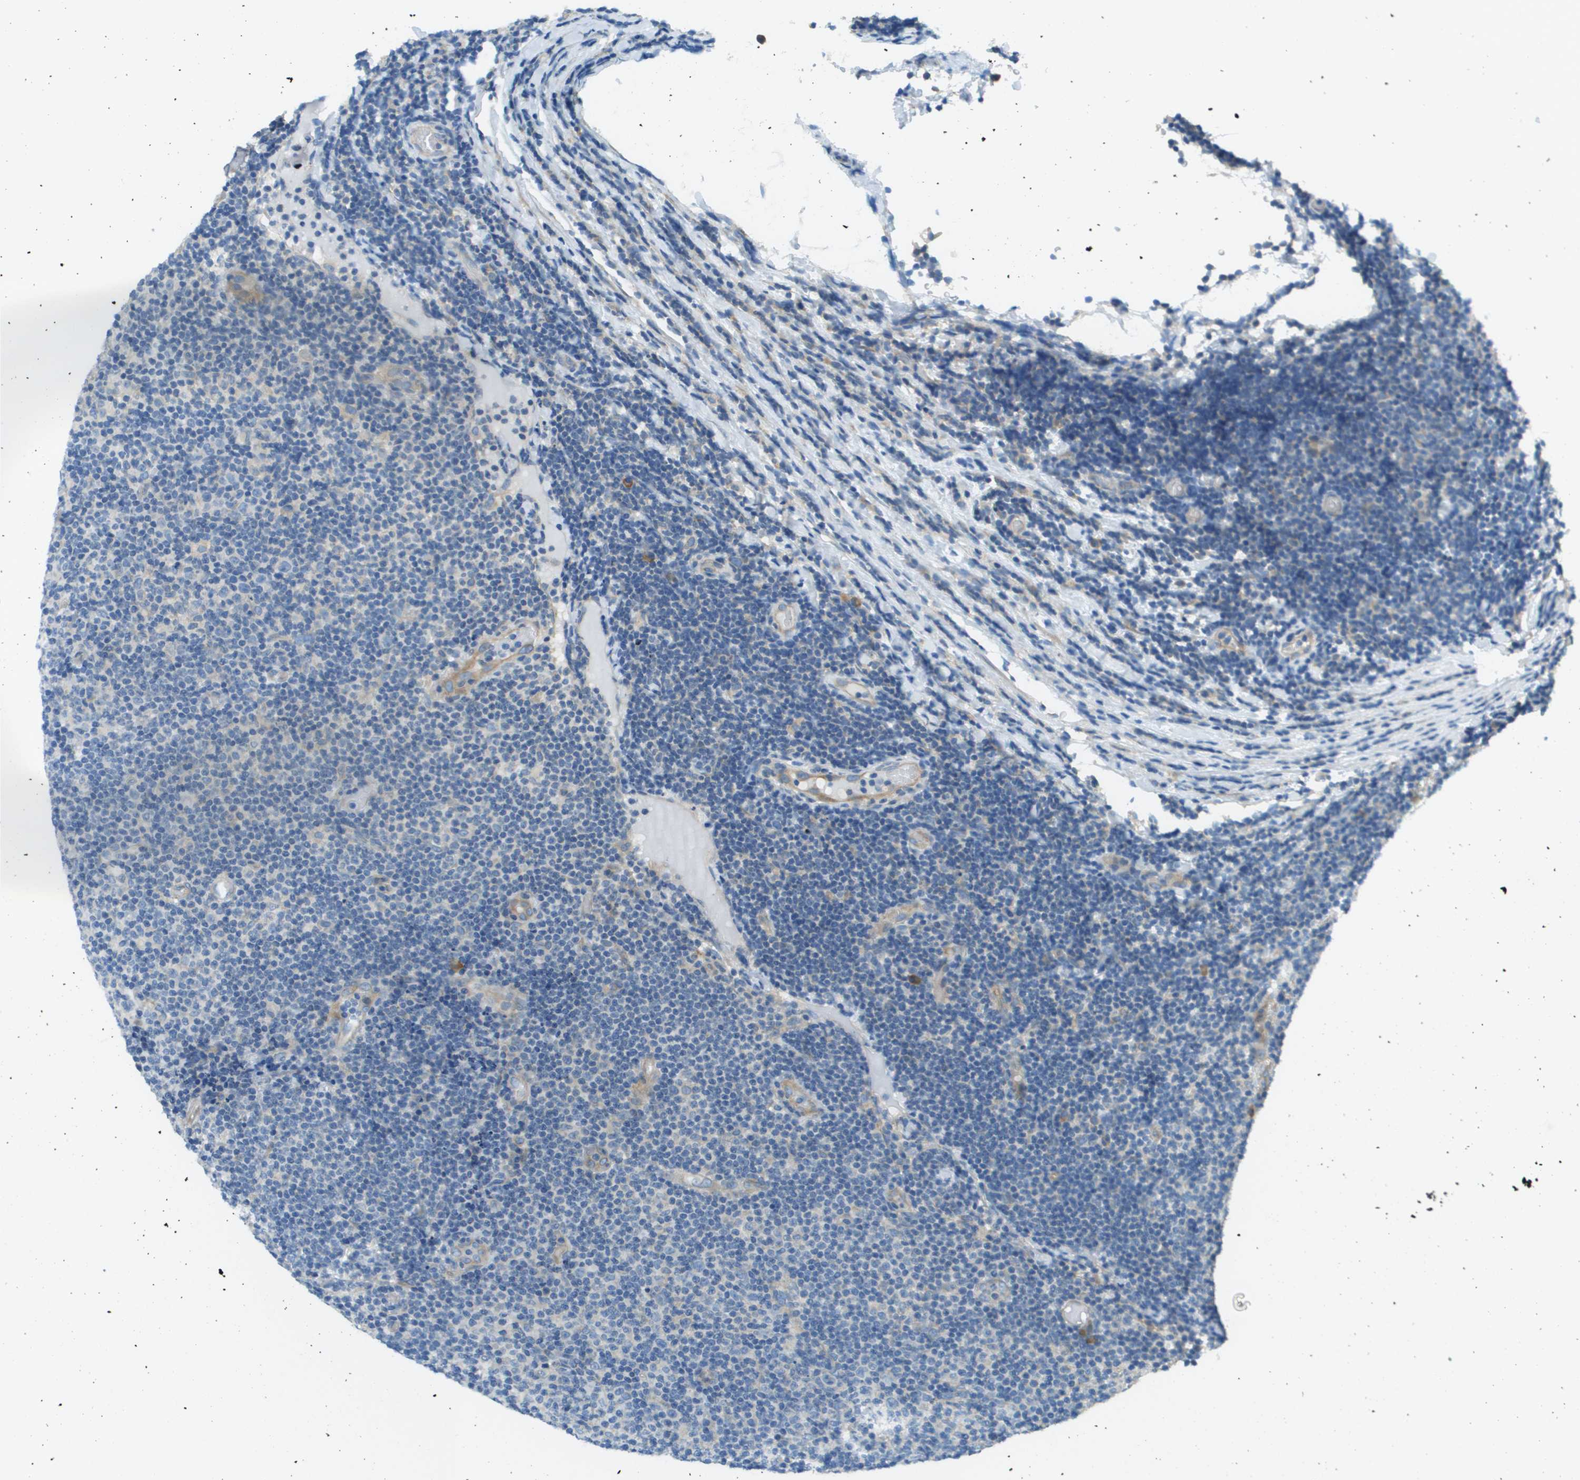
{"staining": {"intensity": "negative", "quantity": "none", "location": "none"}, "tissue": "lymphoma", "cell_type": "Tumor cells", "image_type": "cancer", "snomed": [{"axis": "morphology", "description": "Malignant lymphoma, non-Hodgkin's type, Low grade"}, {"axis": "topography", "description": "Lymph node"}], "caption": "High power microscopy photomicrograph of an IHC micrograph of malignant lymphoma, non-Hodgkin's type (low-grade), revealing no significant positivity in tumor cells.", "gene": "DNAJB11", "patient": {"sex": "male", "age": 83}}